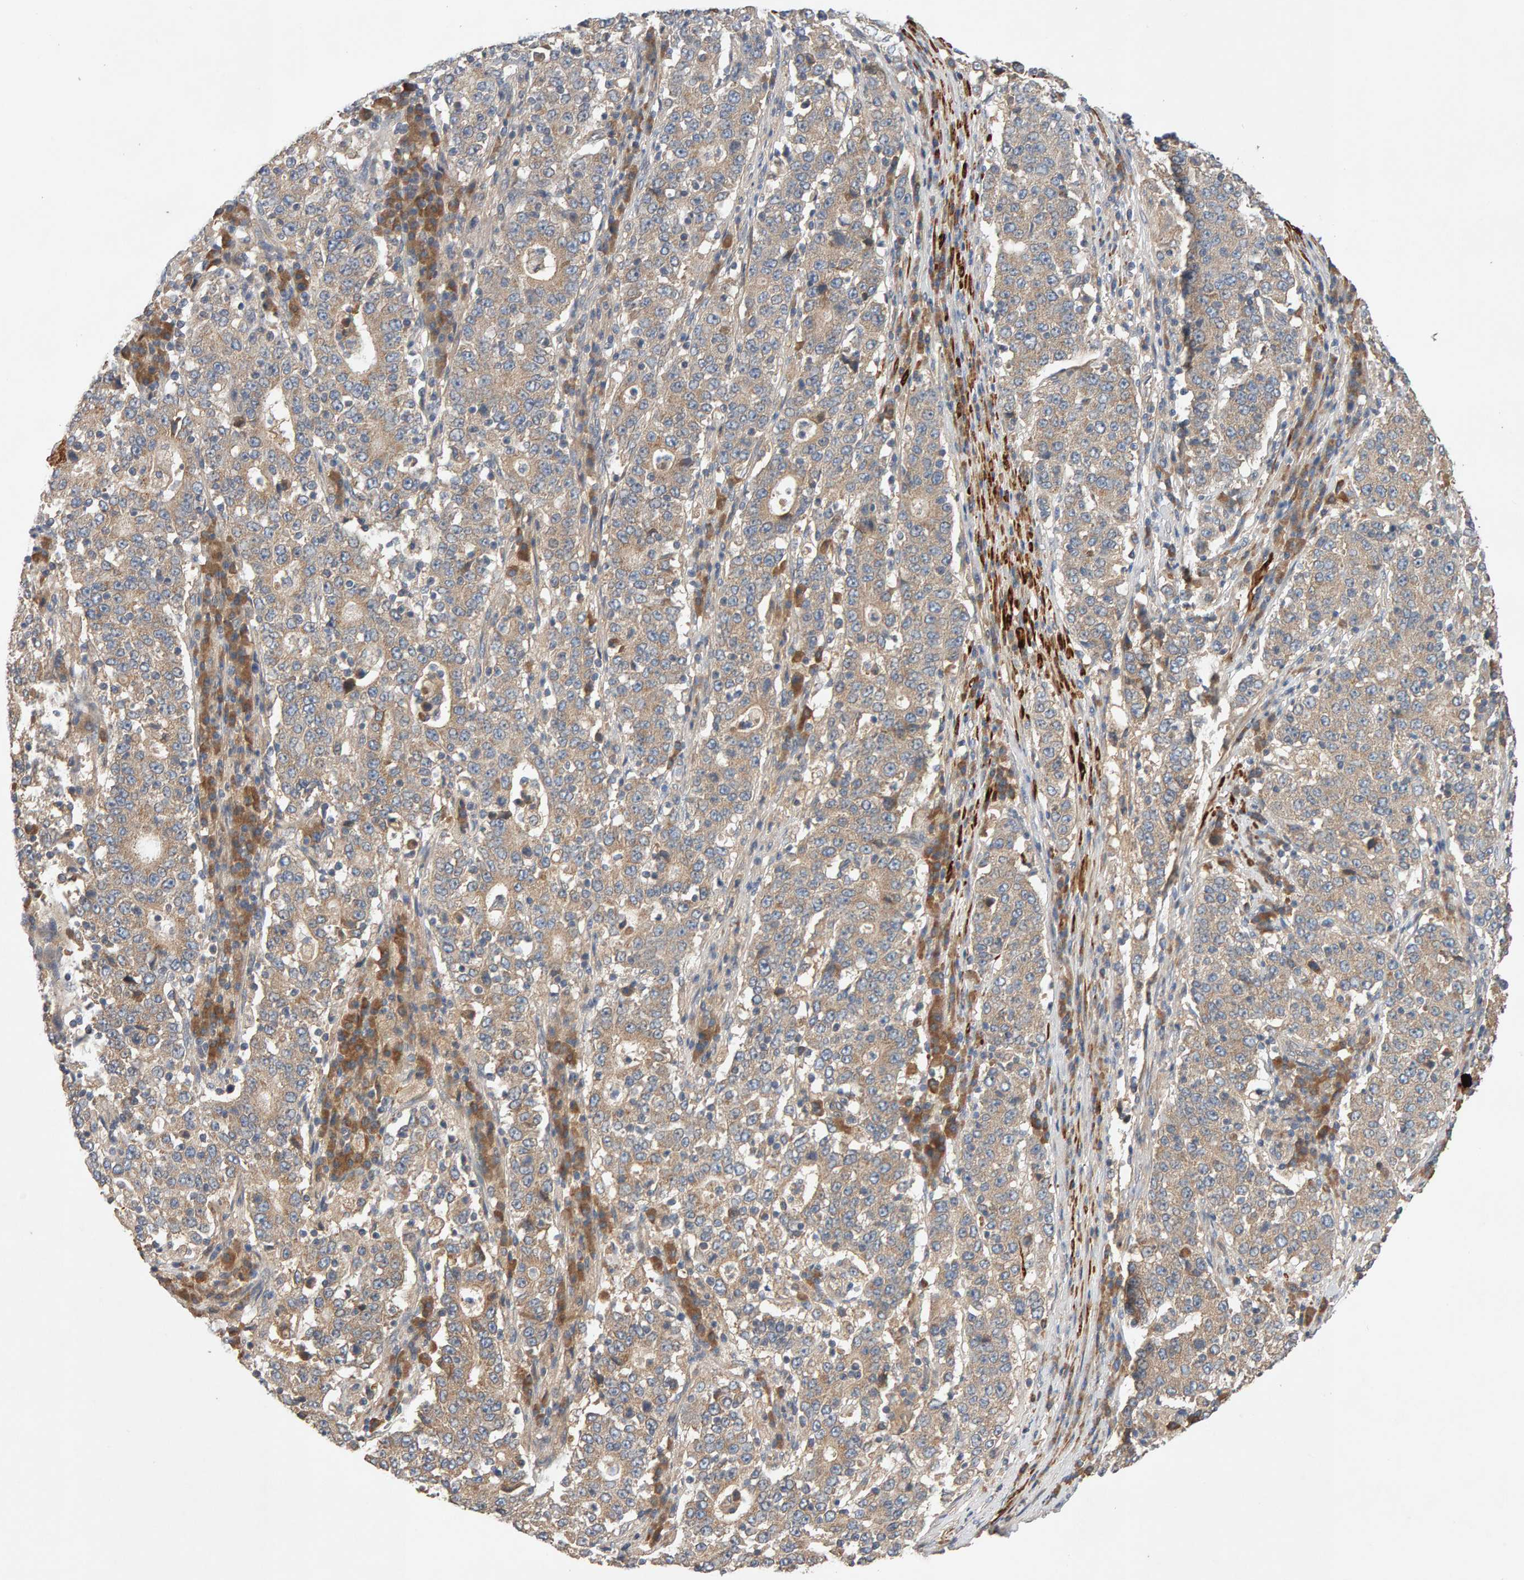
{"staining": {"intensity": "weak", "quantity": ">75%", "location": "cytoplasmic/membranous"}, "tissue": "stomach cancer", "cell_type": "Tumor cells", "image_type": "cancer", "snomed": [{"axis": "morphology", "description": "Adenocarcinoma, NOS"}, {"axis": "topography", "description": "Stomach"}], "caption": "DAB immunohistochemical staining of human stomach cancer (adenocarcinoma) displays weak cytoplasmic/membranous protein staining in about >75% of tumor cells. Immunohistochemistry (ihc) stains the protein in brown and the nuclei are stained blue.", "gene": "RNF19A", "patient": {"sex": "male", "age": 59}}